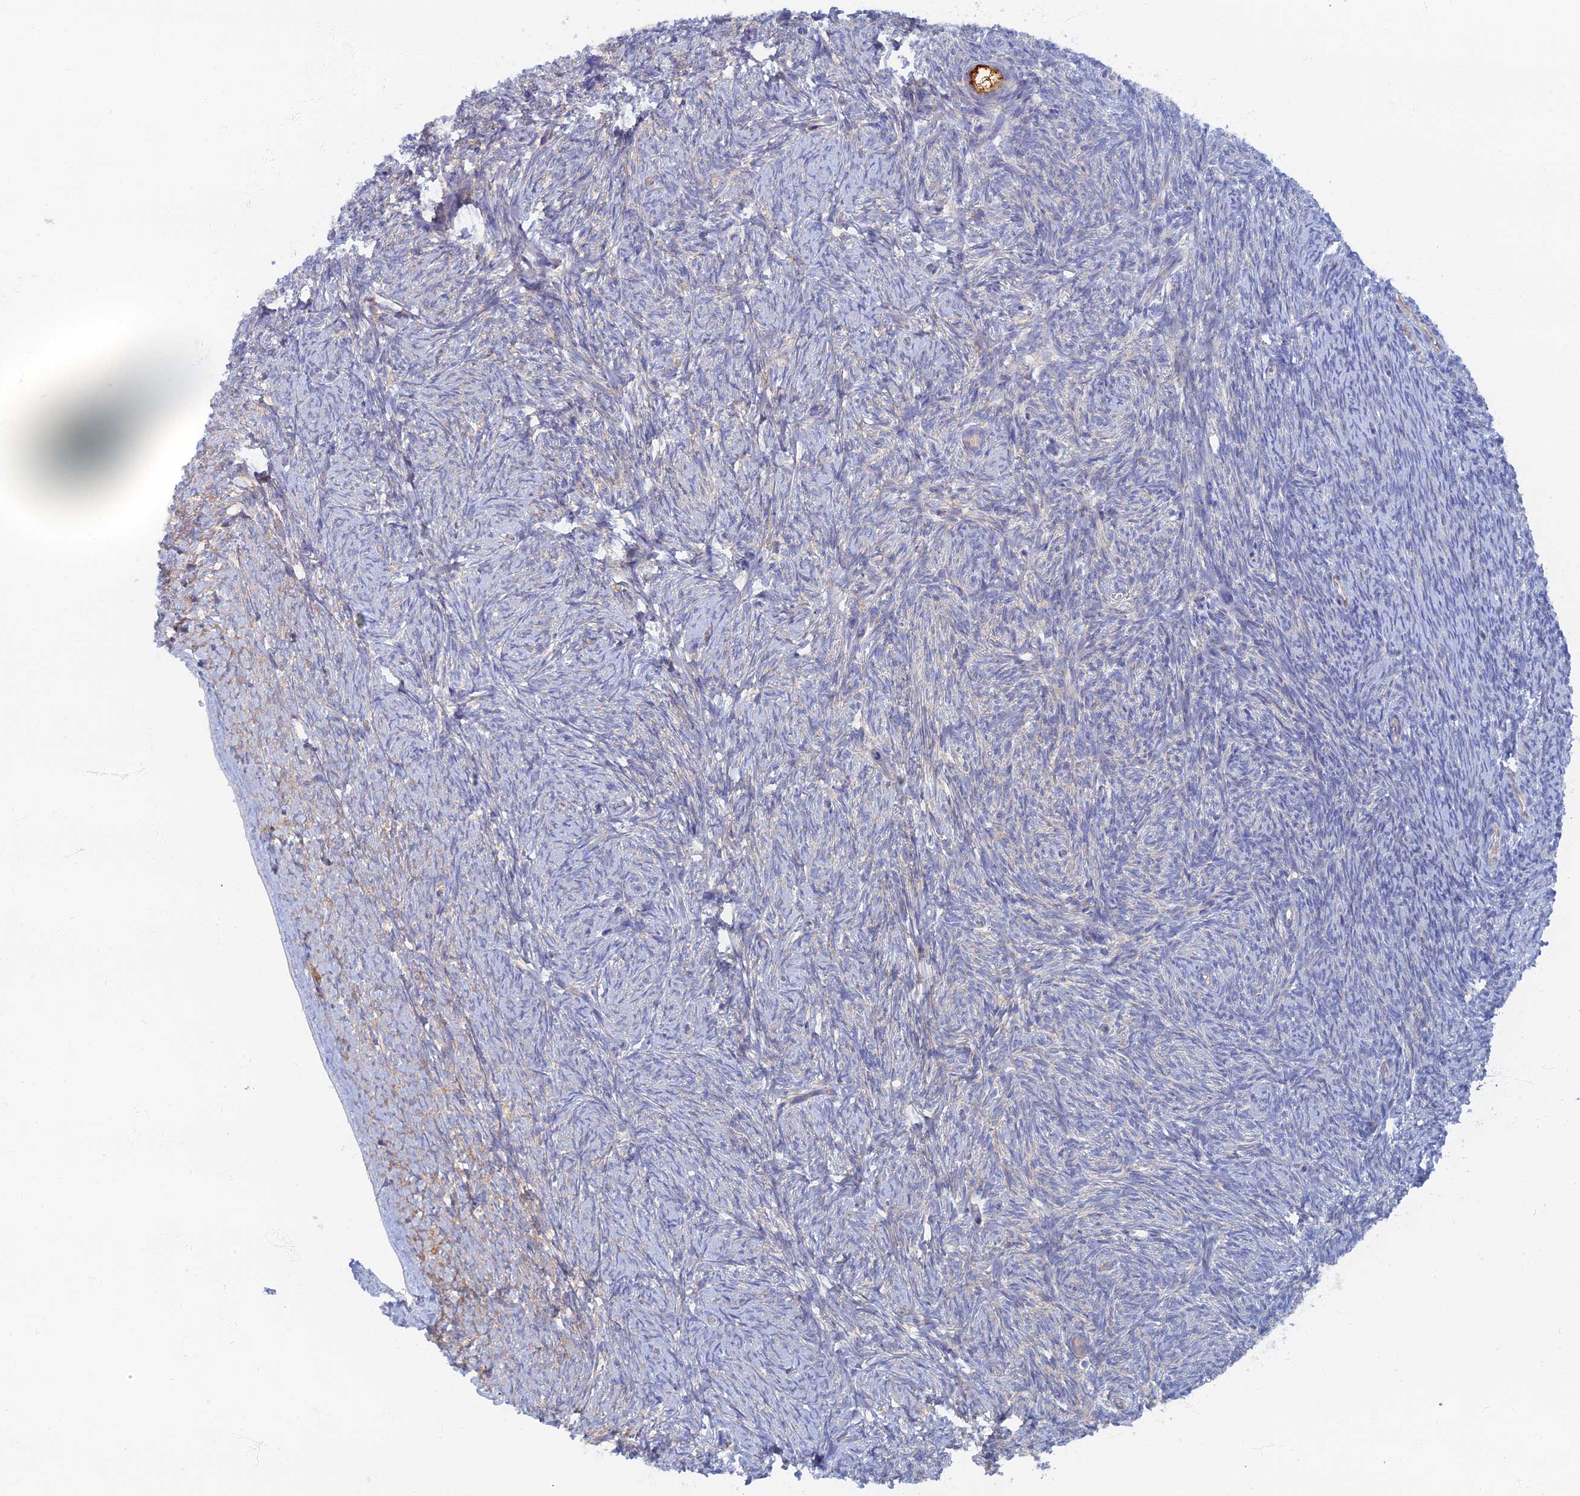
{"staining": {"intensity": "negative", "quantity": "none", "location": "none"}, "tissue": "ovary", "cell_type": "Ovarian stroma cells", "image_type": "normal", "snomed": [{"axis": "morphology", "description": "Normal tissue, NOS"}, {"axis": "topography", "description": "Ovary"}], "caption": "Ovarian stroma cells show no significant protein staining in benign ovary.", "gene": "TMEM44", "patient": {"sex": "female", "age": 44}}